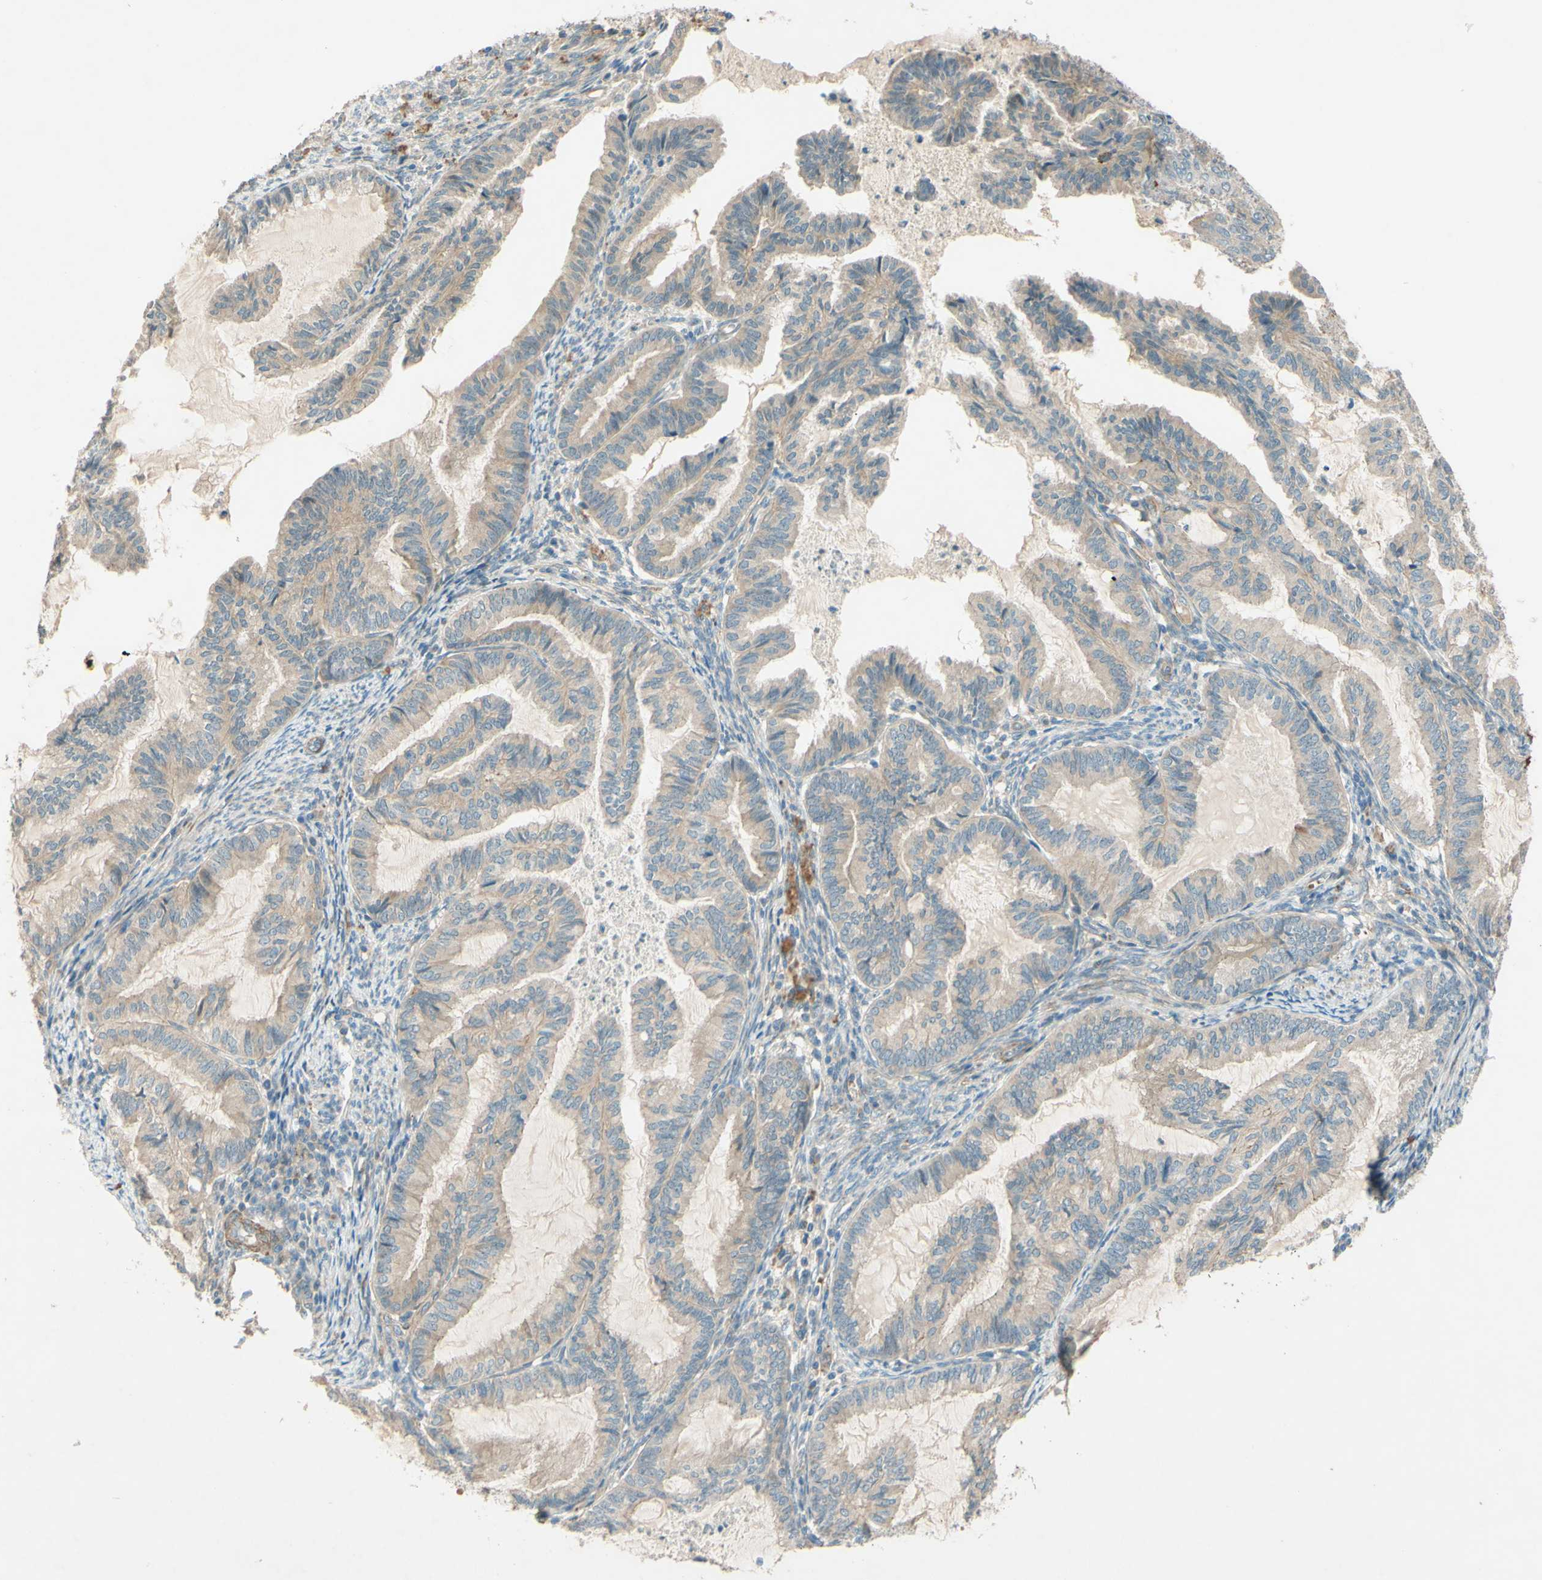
{"staining": {"intensity": "weak", "quantity": ">75%", "location": "cytoplasmic/membranous"}, "tissue": "cervical cancer", "cell_type": "Tumor cells", "image_type": "cancer", "snomed": [{"axis": "morphology", "description": "Normal tissue, NOS"}, {"axis": "morphology", "description": "Adenocarcinoma, NOS"}, {"axis": "topography", "description": "Cervix"}, {"axis": "topography", "description": "Endometrium"}], "caption": "Weak cytoplasmic/membranous expression for a protein is appreciated in about >75% of tumor cells of adenocarcinoma (cervical) using IHC.", "gene": "ADAM17", "patient": {"sex": "female", "age": 86}}